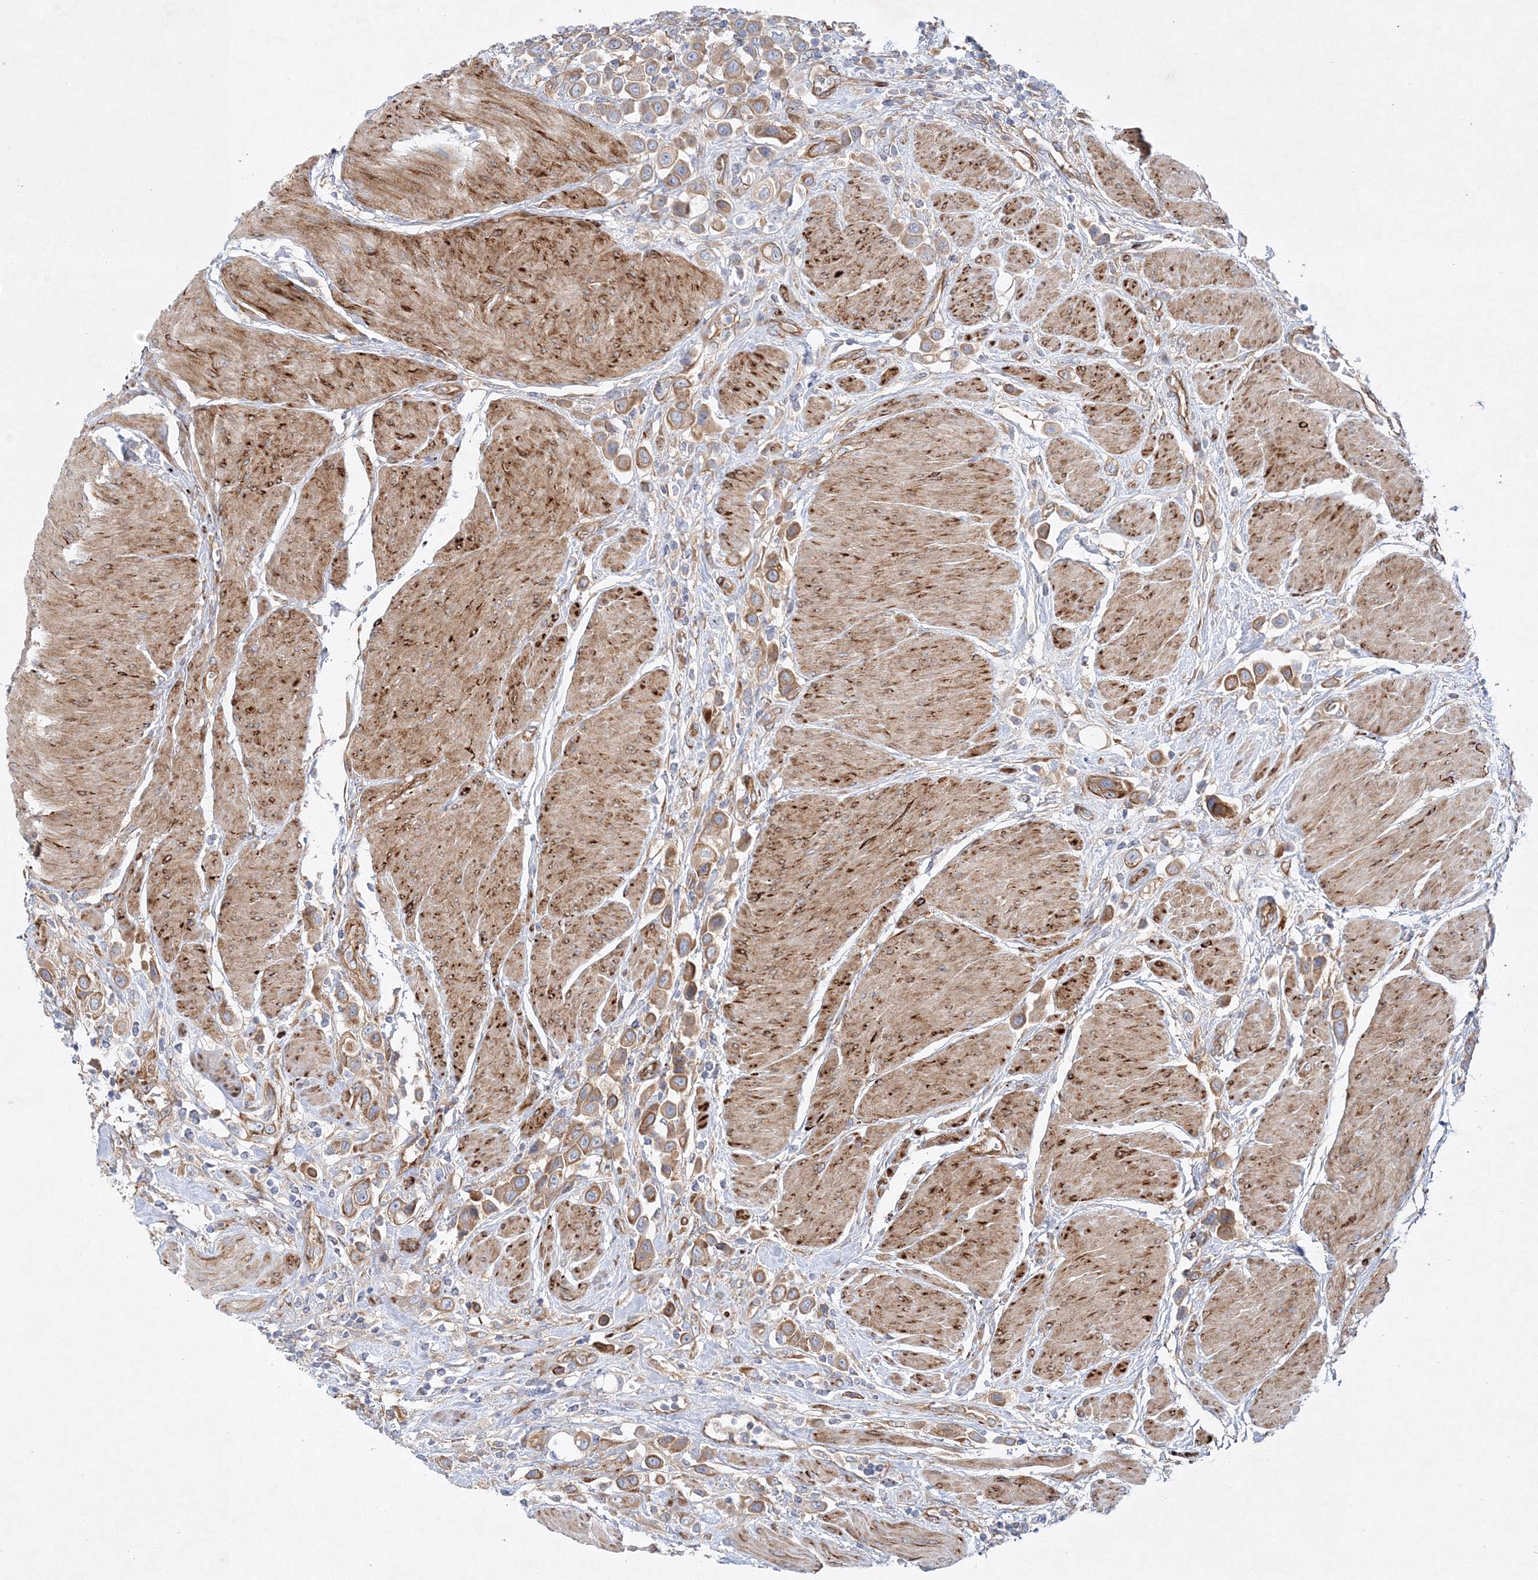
{"staining": {"intensity": "moderate", "quantity": ">75%", "location": "cytoplasmic/membranous"}, "tissue": "urothelial cancer", "cell_type": "Tumor cells", "image_type": "cancer", "snomed": [{"axis": "morphology", "description": "Urothelial carcinoma, High grade"}, {"axis": "topography", "description": "Urinary bladder"}], "caption": "Immunohistochemical staining of urothelial cancer demonstrates medium levels of moderate cytoplasmic/membranous protein expression in about >75% of tumor cells.", "gene": "ZFYVE16", "patient": {"sex": "male", "age": 50}}